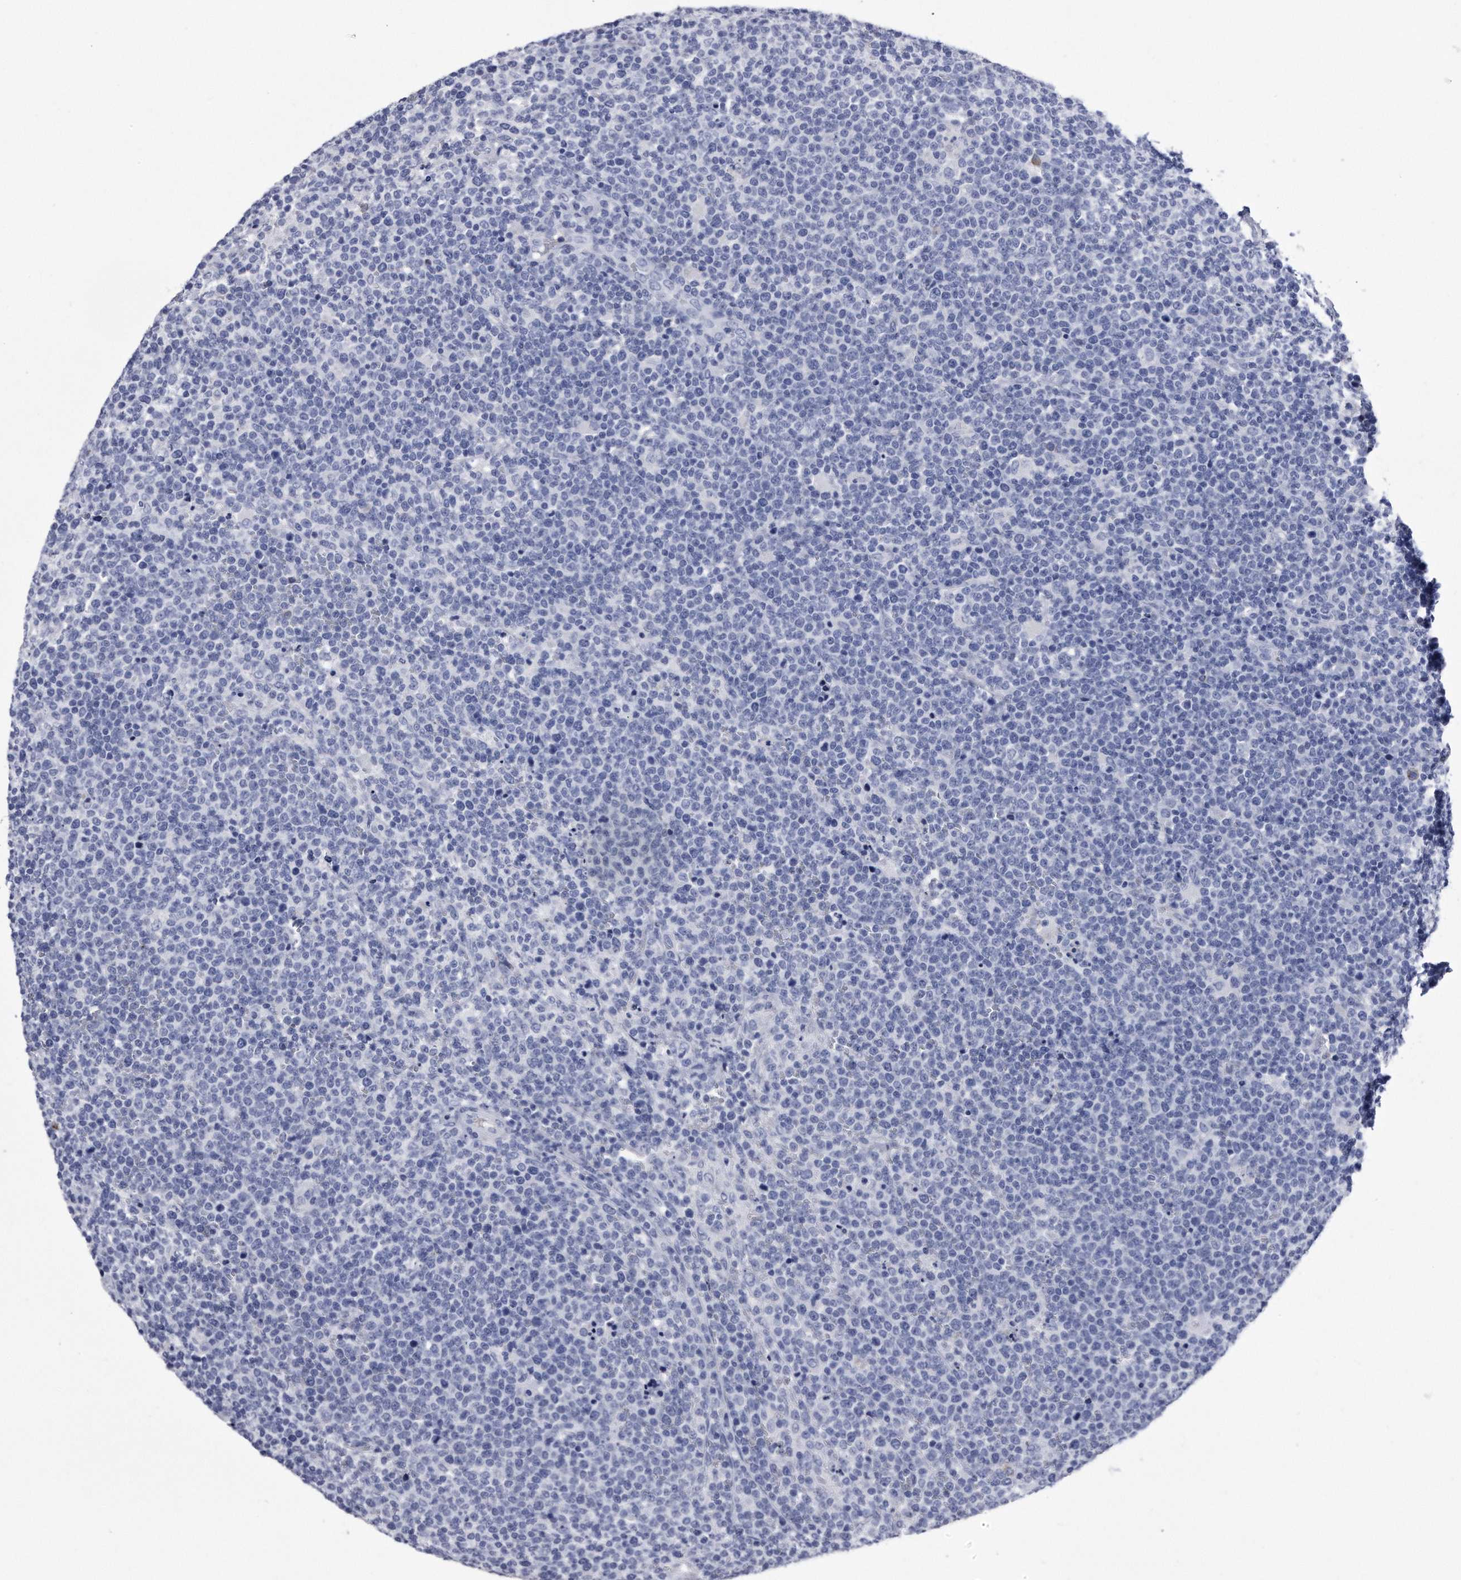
{"staining": {"intensity": "negative", "quantity": "none", "location": "none"}, "tissue": "lymphoma", "cell_type": "Tumor cells", "image_type": "cancer", "snomed": [{"axis": "morphology", "description": "Malignant lymphoma, non-Hodgkin's type, High grade"}, {"axis": "topography", "description": "Lymph node"}], "caption": "This is a micrograph of immunohistochemistry staining of lymphoma, which shows no positivity in tumor cells.", "gene": "KCTD8", "patient": {"sex": "male", "age": 61}}